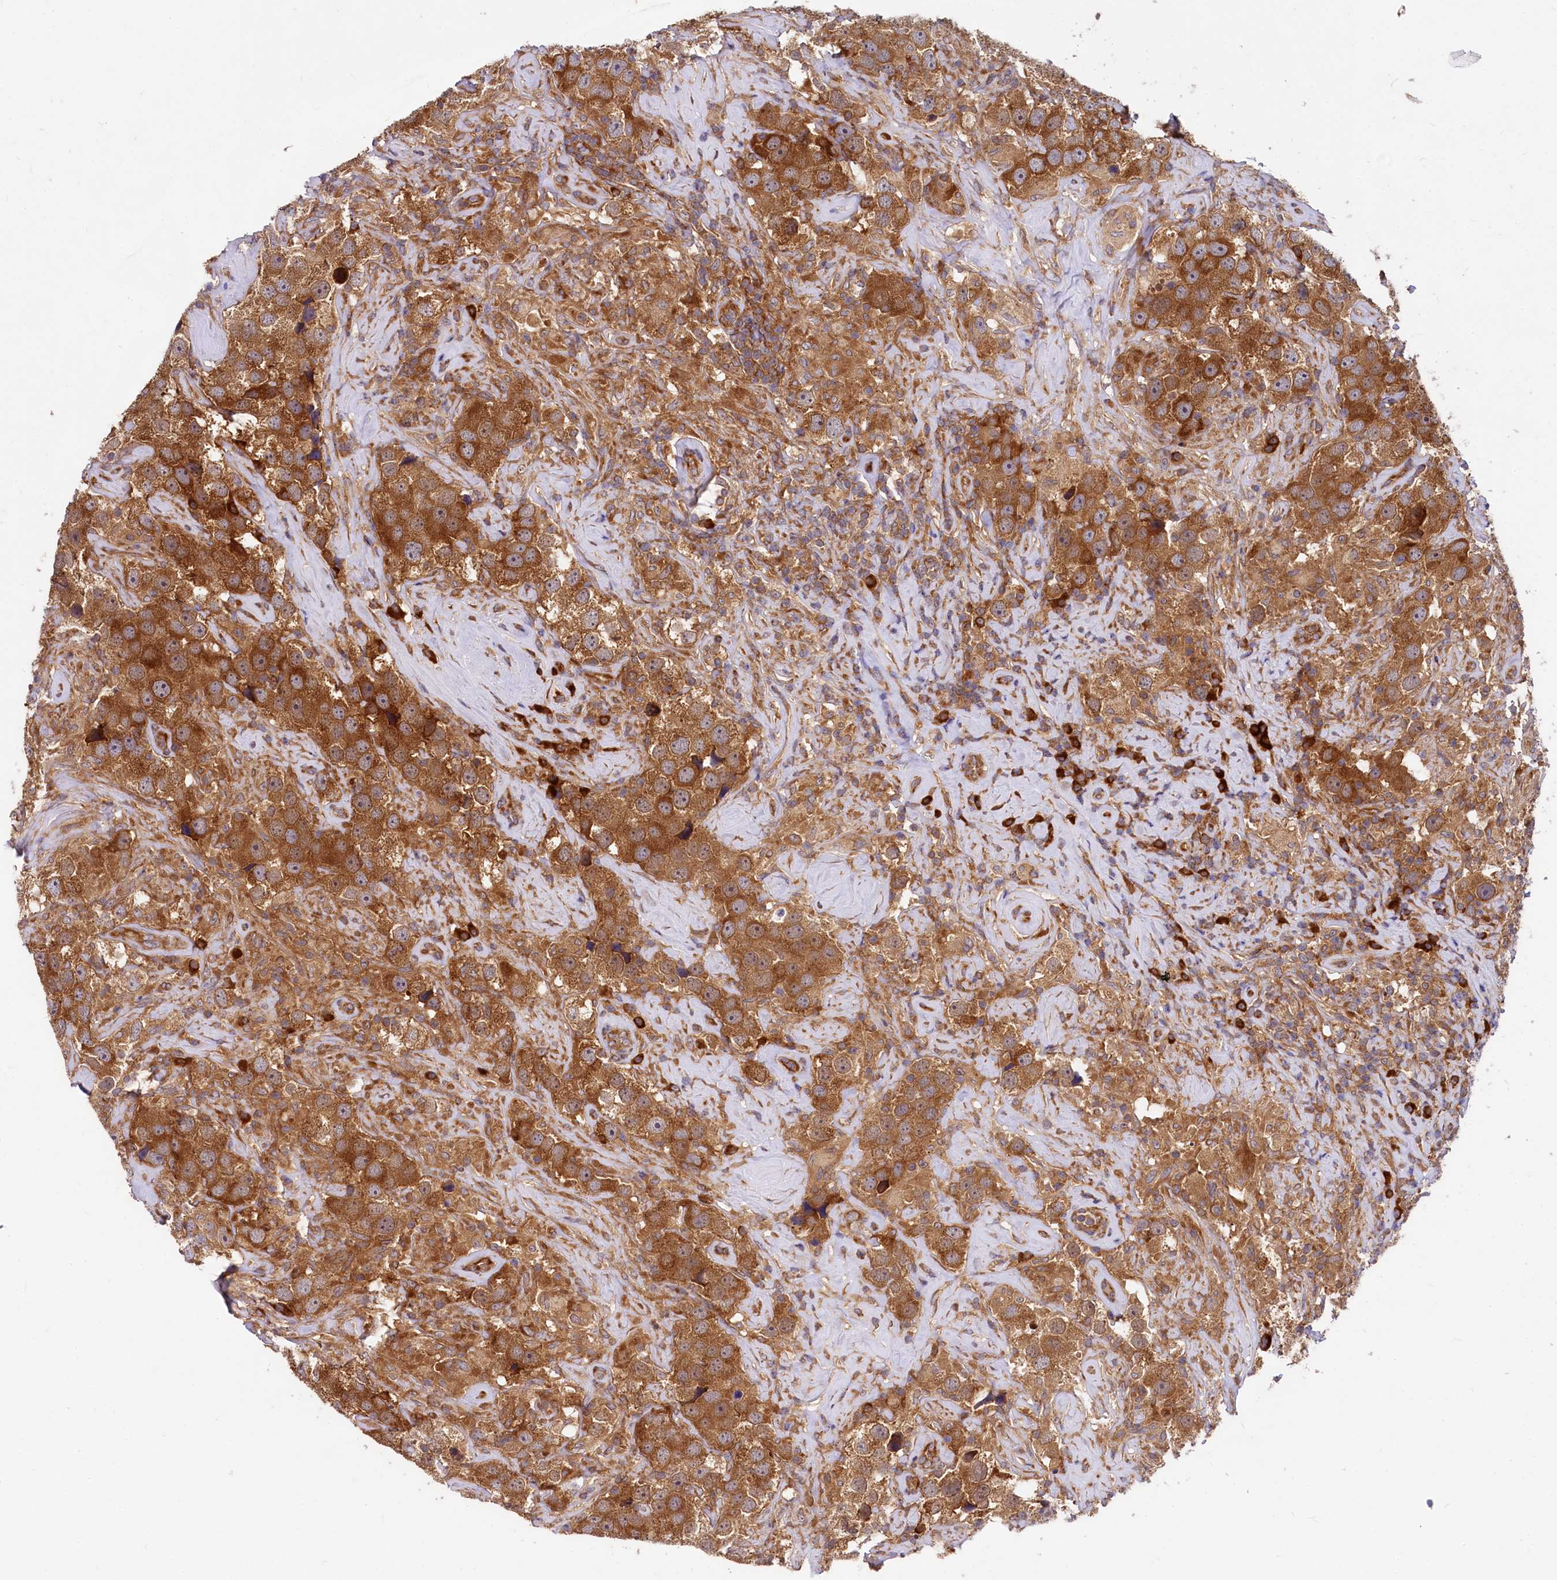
{"staining": {"intensity": "strong", "quantity": ">75%", "location": "cytoplasmic/membranous"}, "tissue": "testis cancer", "cell_type": "Tumor cells", "image_type": "cancer", "snomed": [{"axis": "morphology", "description": "Seminoma, NOS"}, {"axis": "topography", "description": "Testis"}], "caption": "Seminoma (testis) tissue exhibits strong cytoplasmic/membranous positivity in about >75% of tumor cells, visualized by immunohistochemistry. (DAB IHC with brightfield microscopy, high magnification).", "gene": "EIF2B2", "patient": {"sex": "male", "age": 49}}